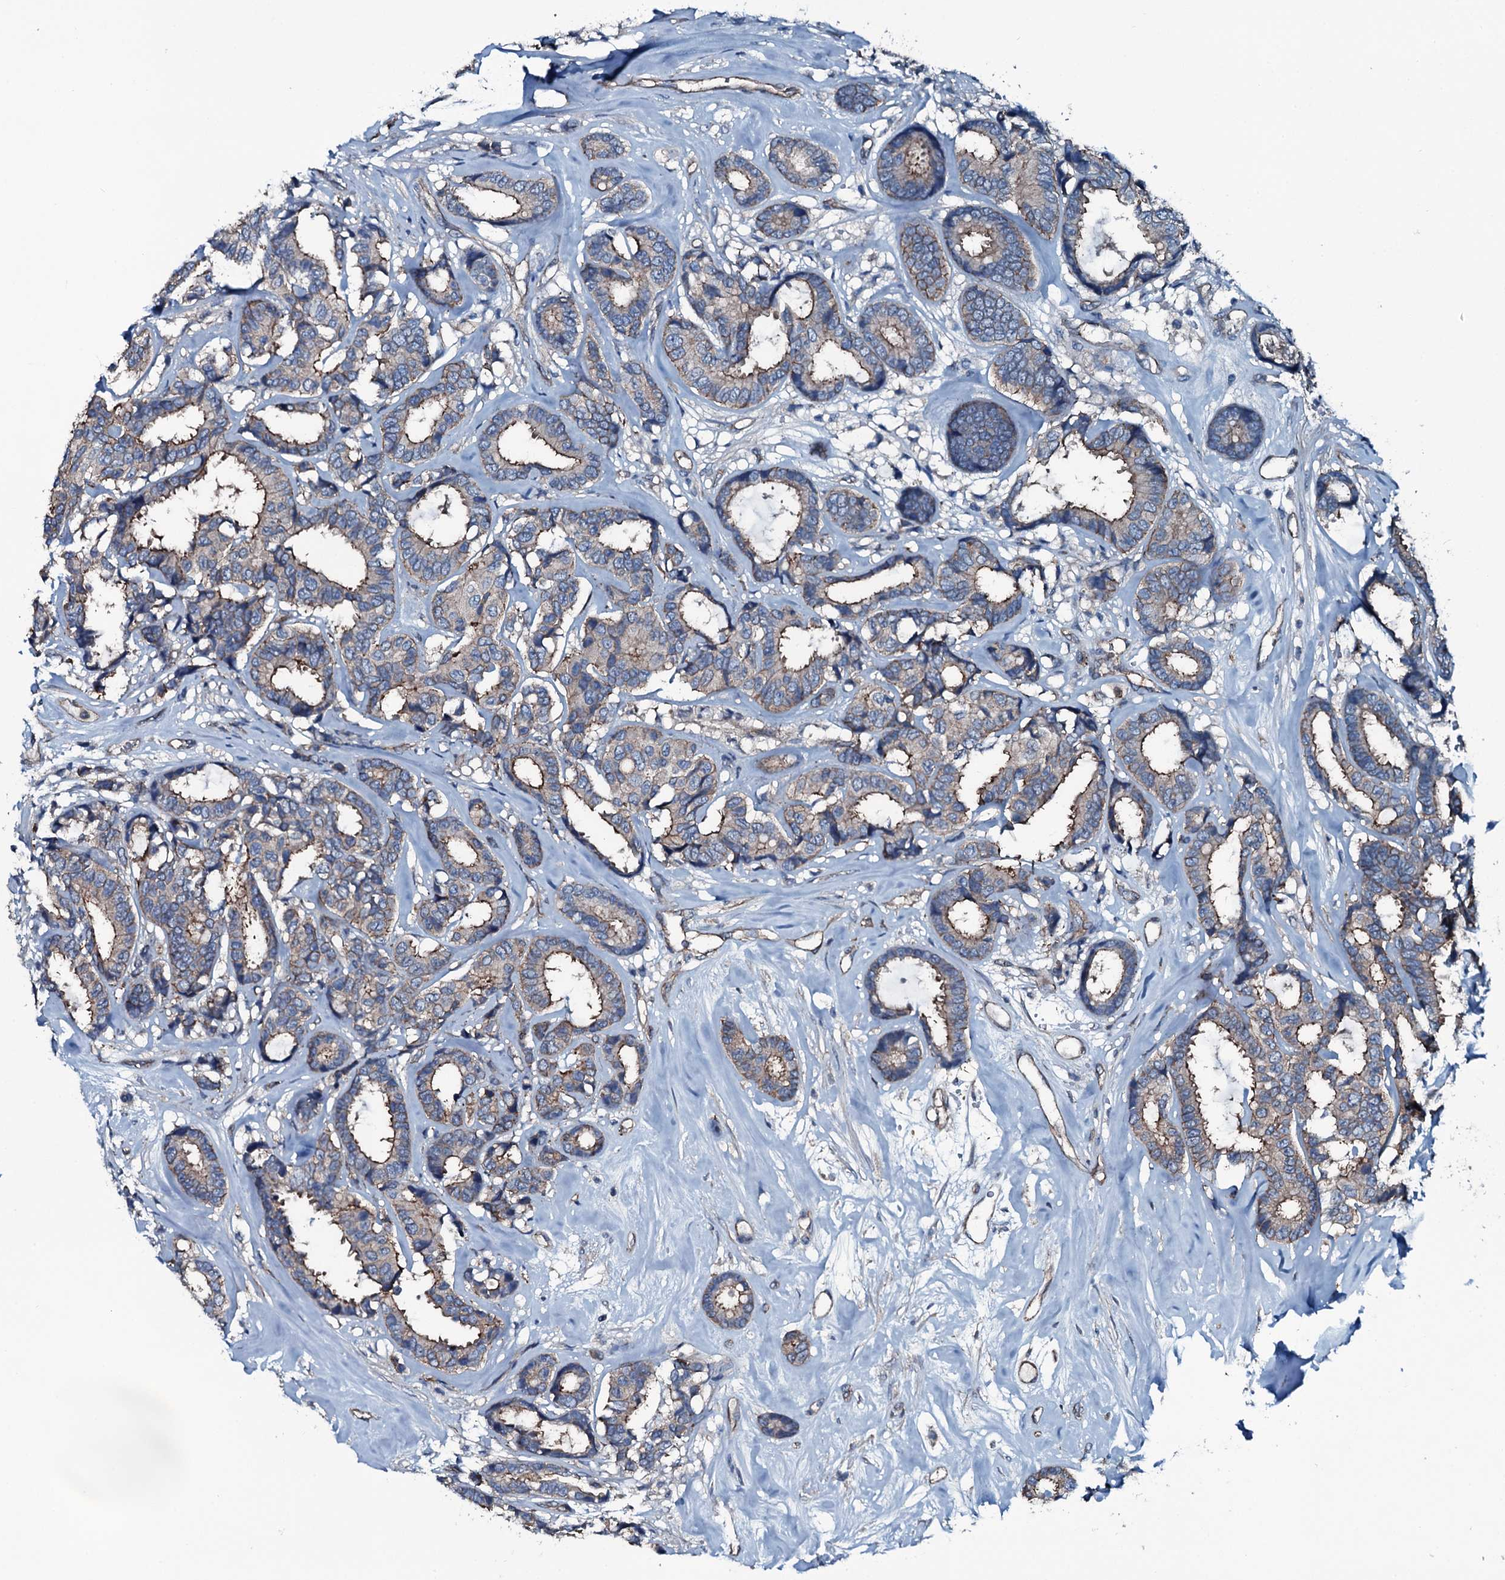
{"staining": {"intensity": "moderate", "quantity": "25%-75%", "location": "cytoplasmic/membranous"}, "tissue": "breast cancer", "cell_type": "Tumor cells", "image_type": "cancer", "snomed": [{"axis": "morphology", "description": "Duct carcinoma"}, {"axis": "topography", "description": "Breast"}], "caption": "Infiltrating ductal carcinoma (breast) was stained to show a protein in brown. There is medium levels of moderate cytoplasmic/membranous staining in approximately 25%-75% of tumor cells. The protein of interest is stained brown, and the nuclei are stained in blue (DAB (3,3'-diaminobenzidine) IHC with brightfield microscopy, high magnification).", "gene": "SLC25A38", "patient": {"sex": "female", "age": 87}}